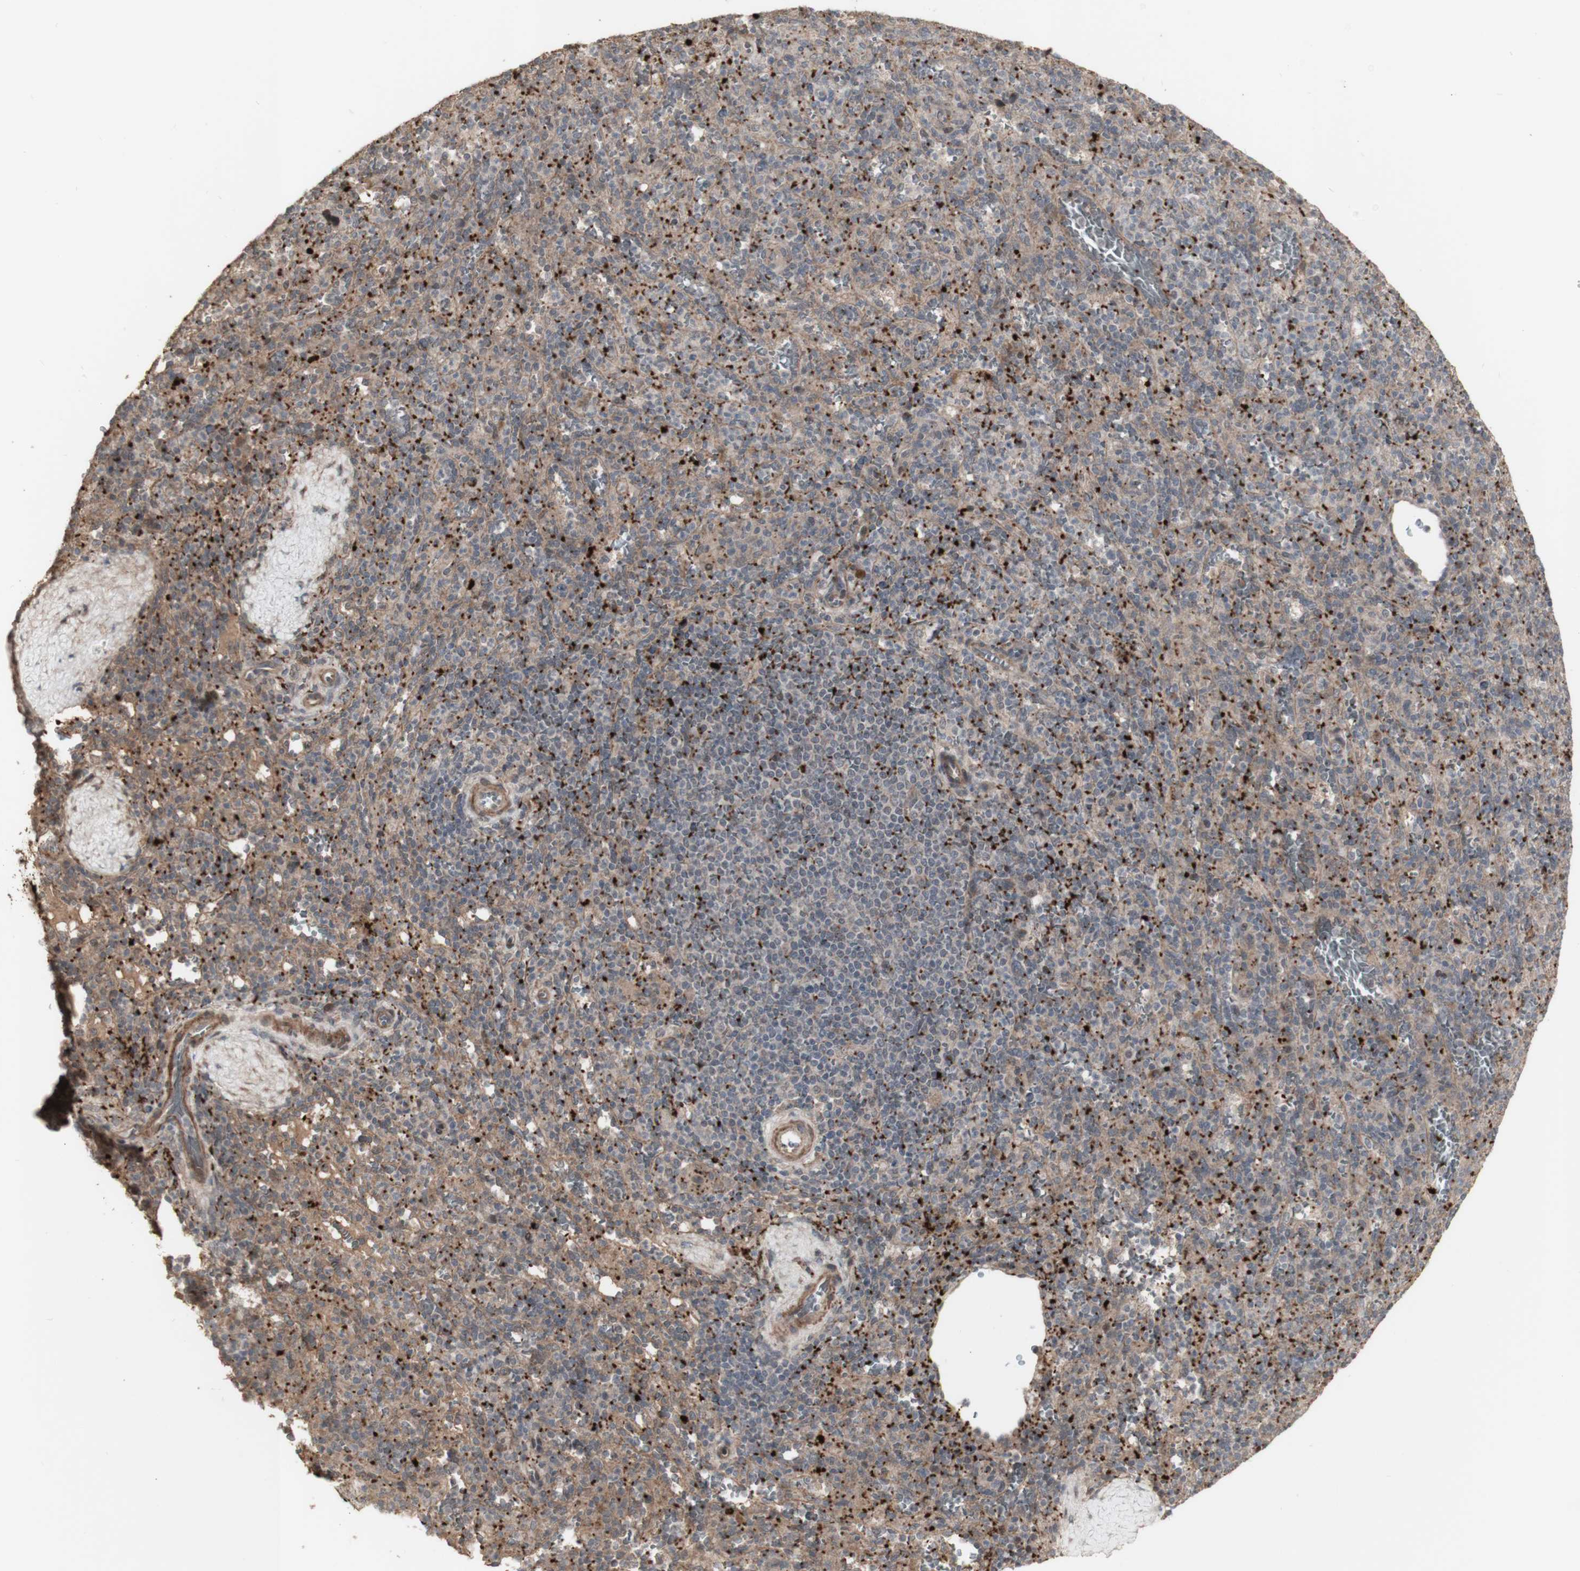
{"staining": {"intensity": "strong", "quantity": ">75%", "location": "cytoplasmic/membranous"}, "tissue": "spleen", "cell_type": "Cells in red pulp", "image_type": "normal", "snomed": [{"axis": "morphology", "description": "Normal tissue, NOS"}, {"axis": "topography", "description": "Spleen"}], "caption": "A high-resolution histopathology image shows IHC staining of benign spleen, which demonstrates strong cytoplasmic/membranous expression in about >75% of cells in red pulp. The protein of interest is shown in brown color, while the nuclei are stained blue.", "gene": "ALOX12", "patient": {"sex": "male", "age": 36}}